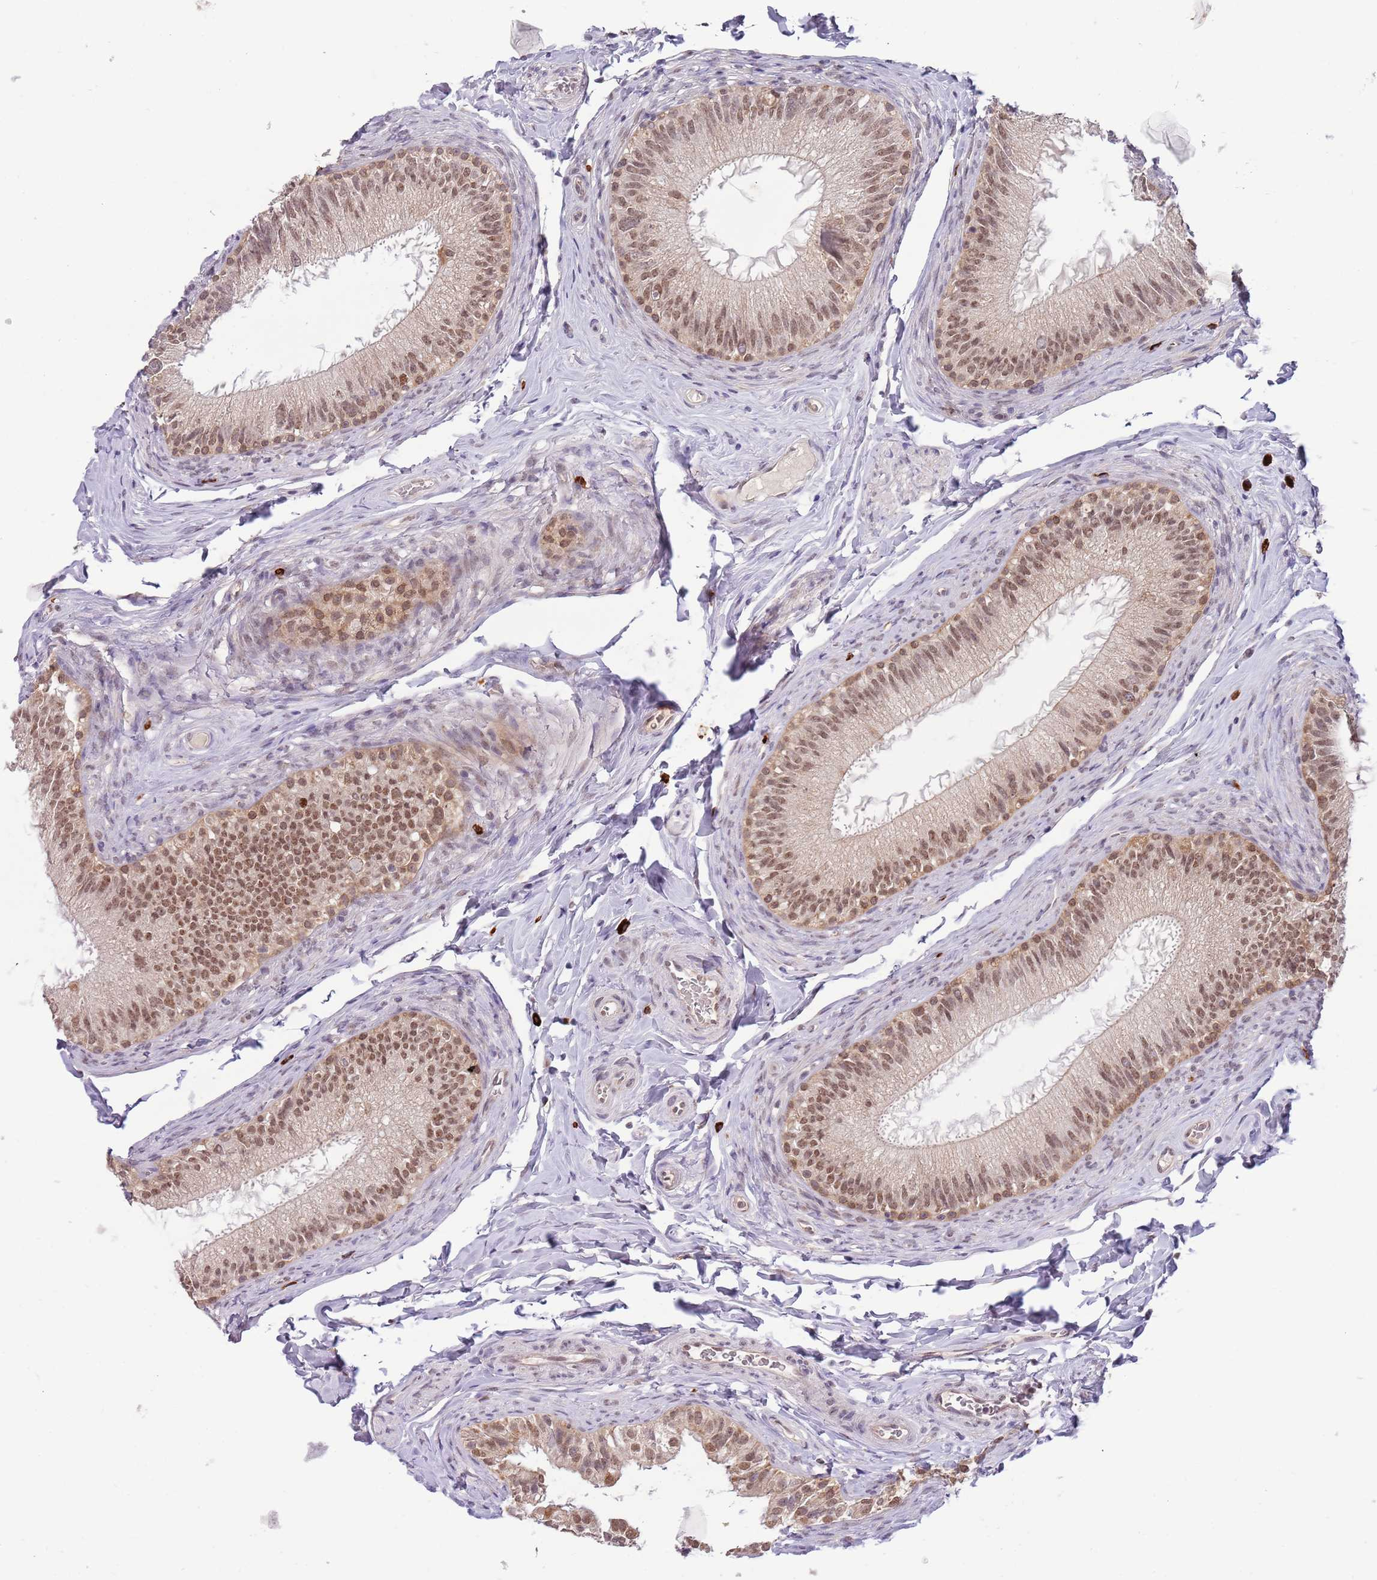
{"staining": {"intensity": "moderate", "quantity": ">75%", "location": "nuclear"}, "tissue": "epididymis", "cell_type": "Glandular cells", "image_type": "normal", "snomed": [{"axis": "morphology", "description": "Normal tissue, NOS"}, {"axis": "topography", "description": "Epididymis"}], "caption": "Unremarkable epididymis was stained to show a protein in brown. There is medium levels of moderate nuclear positivity in approximately >75% of glandular cells. Immunohistochemistry stains the protein in brown and the nuclei are stained blue.", "gene": "FAM120AOS", "patient": {"sex": "male", "age": 49}}